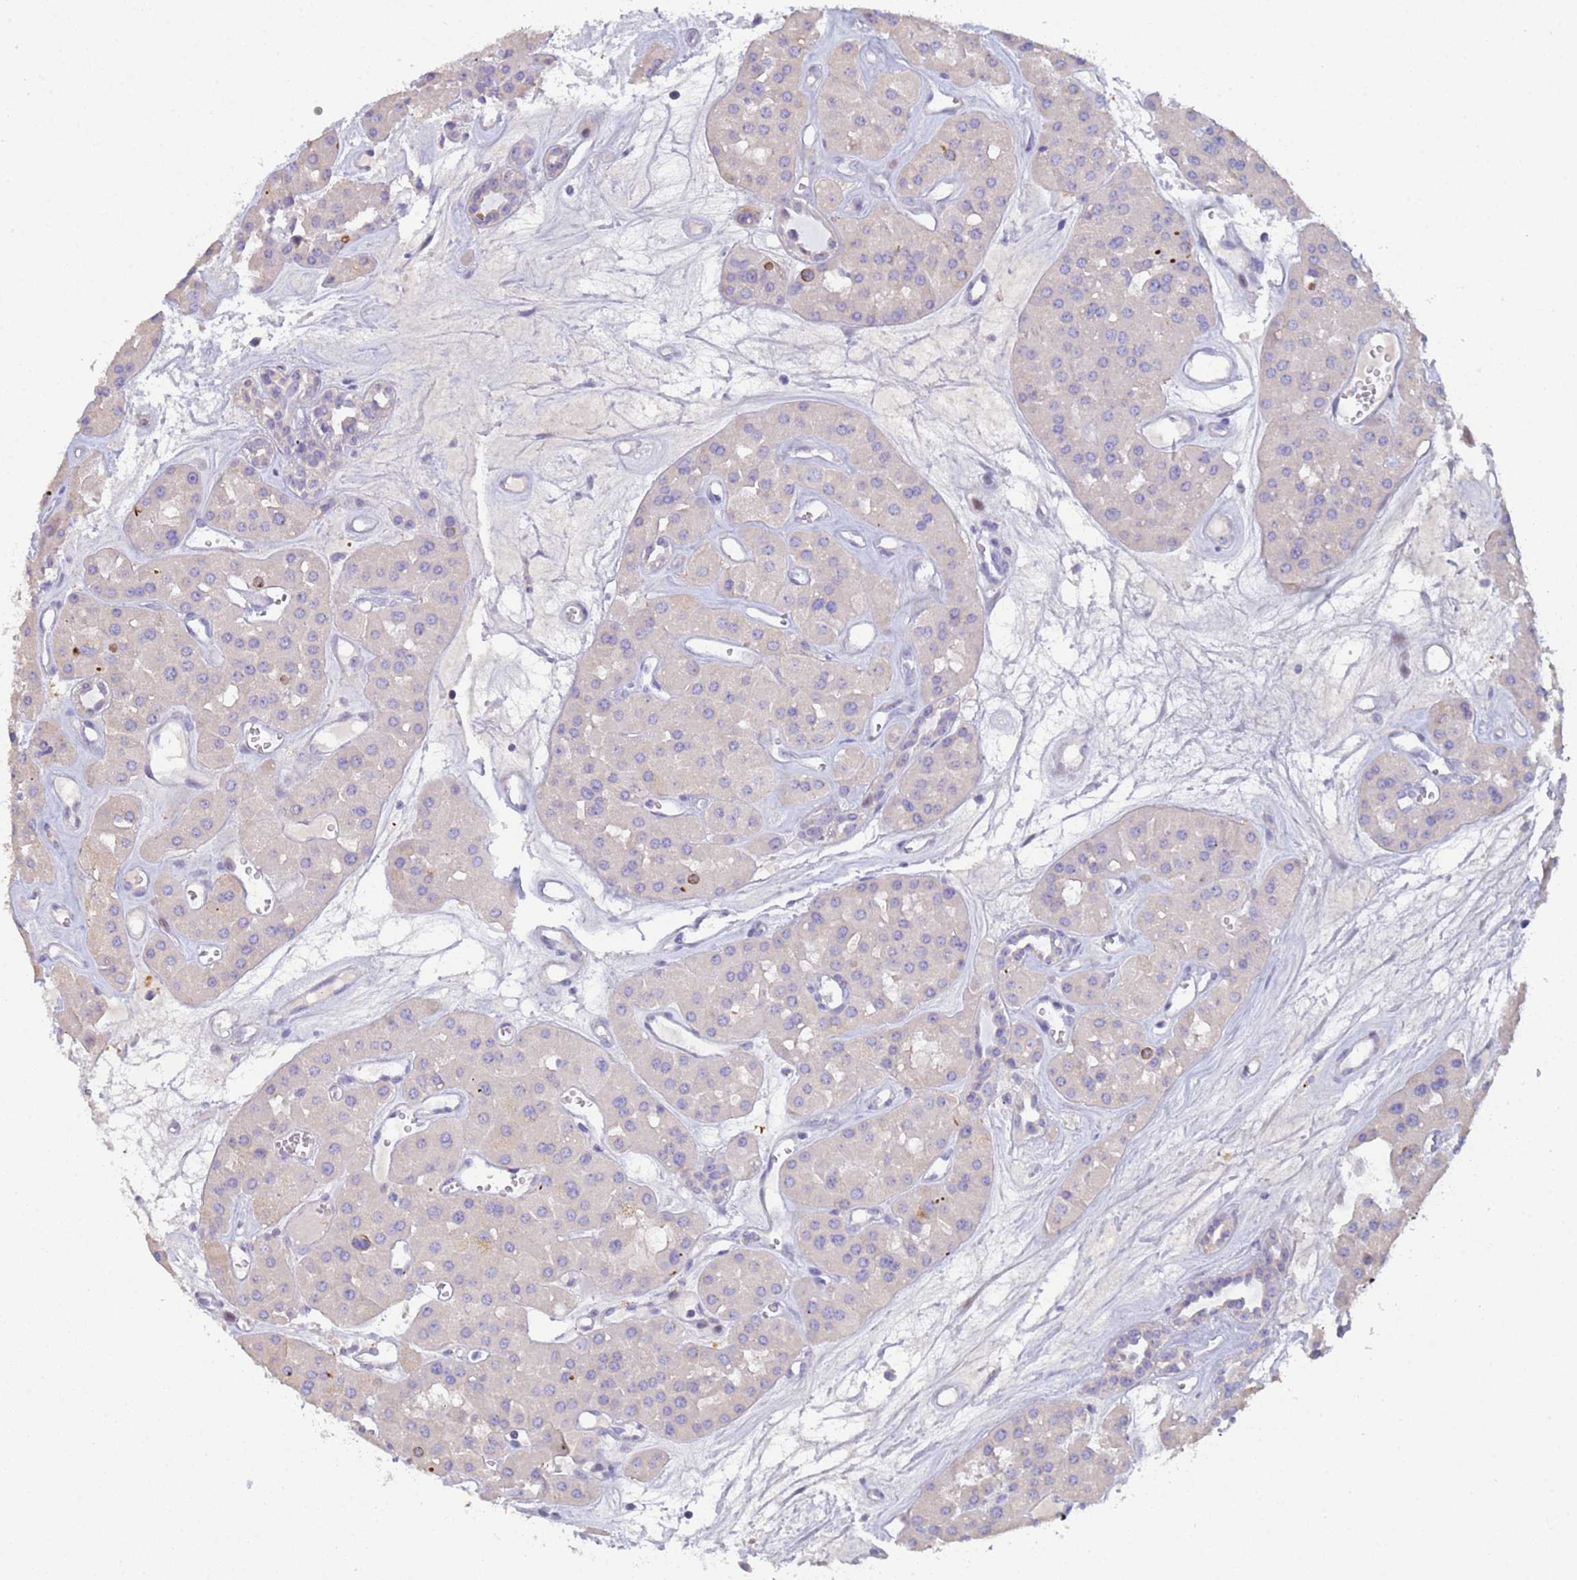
{"staining": {"intensity": "negative", "quantity": "none", "location": "none"}, "tissue": "renal cancer", "cell_type": "Tumor cells", "image_type": "cancer", "snomed": [{"axis": "morphology", "description": "Carcinoma, NOS"}, {"axis": "topography", "description": "Kidney"}], "caption": "Immunohistochemical staining of human renal cancer reveals no significant expression in tumor cells. (Immunohistochemistry (ihc), brightfield microscopy, high magnification).", "gene": "PPP6R1", "patient": {"sex": "female", "age": 75}}